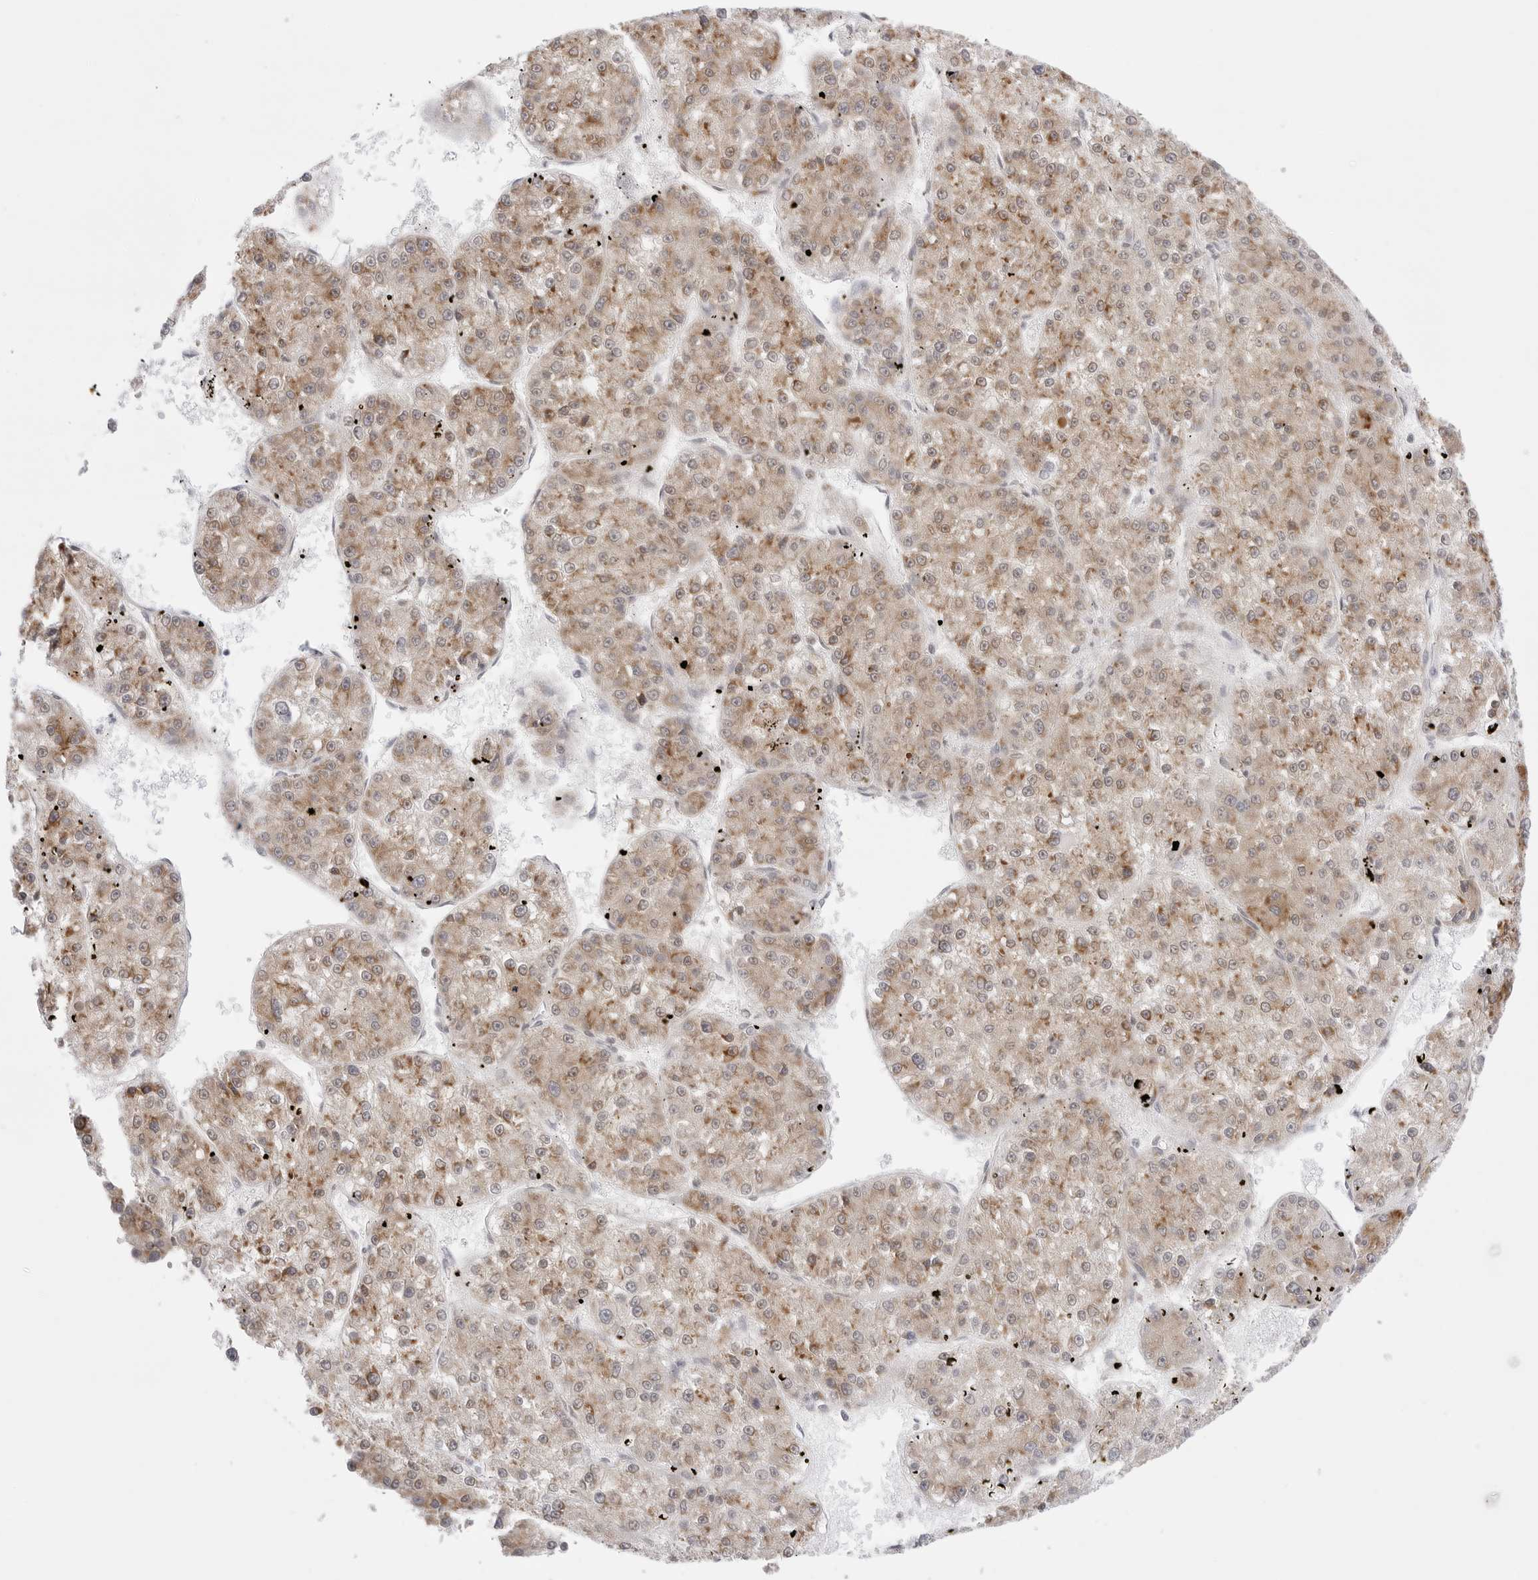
{"staining": {"intensity": "moderate", "quantity": ">75%", "location": "cytoplasmic/membranous"}, "tissue": "liver cancer", "cell_type": "Tumor cells", "image_type": "cancer", "snomed": [{"axis": "morphology", "description": "Carcinoma, Hepatocellular, NOS"}, {"axis": "topography", "description": "Liver"}], "caption": "Liver cancer (hepatocellular carcinoma) stained for a protein (brown) shows moderate cytoplasmic/membranous positive positivity in approximately >75% of tumor cells.", "gene": "RPN1", "patient": {"sex": "female", "age": 73}}